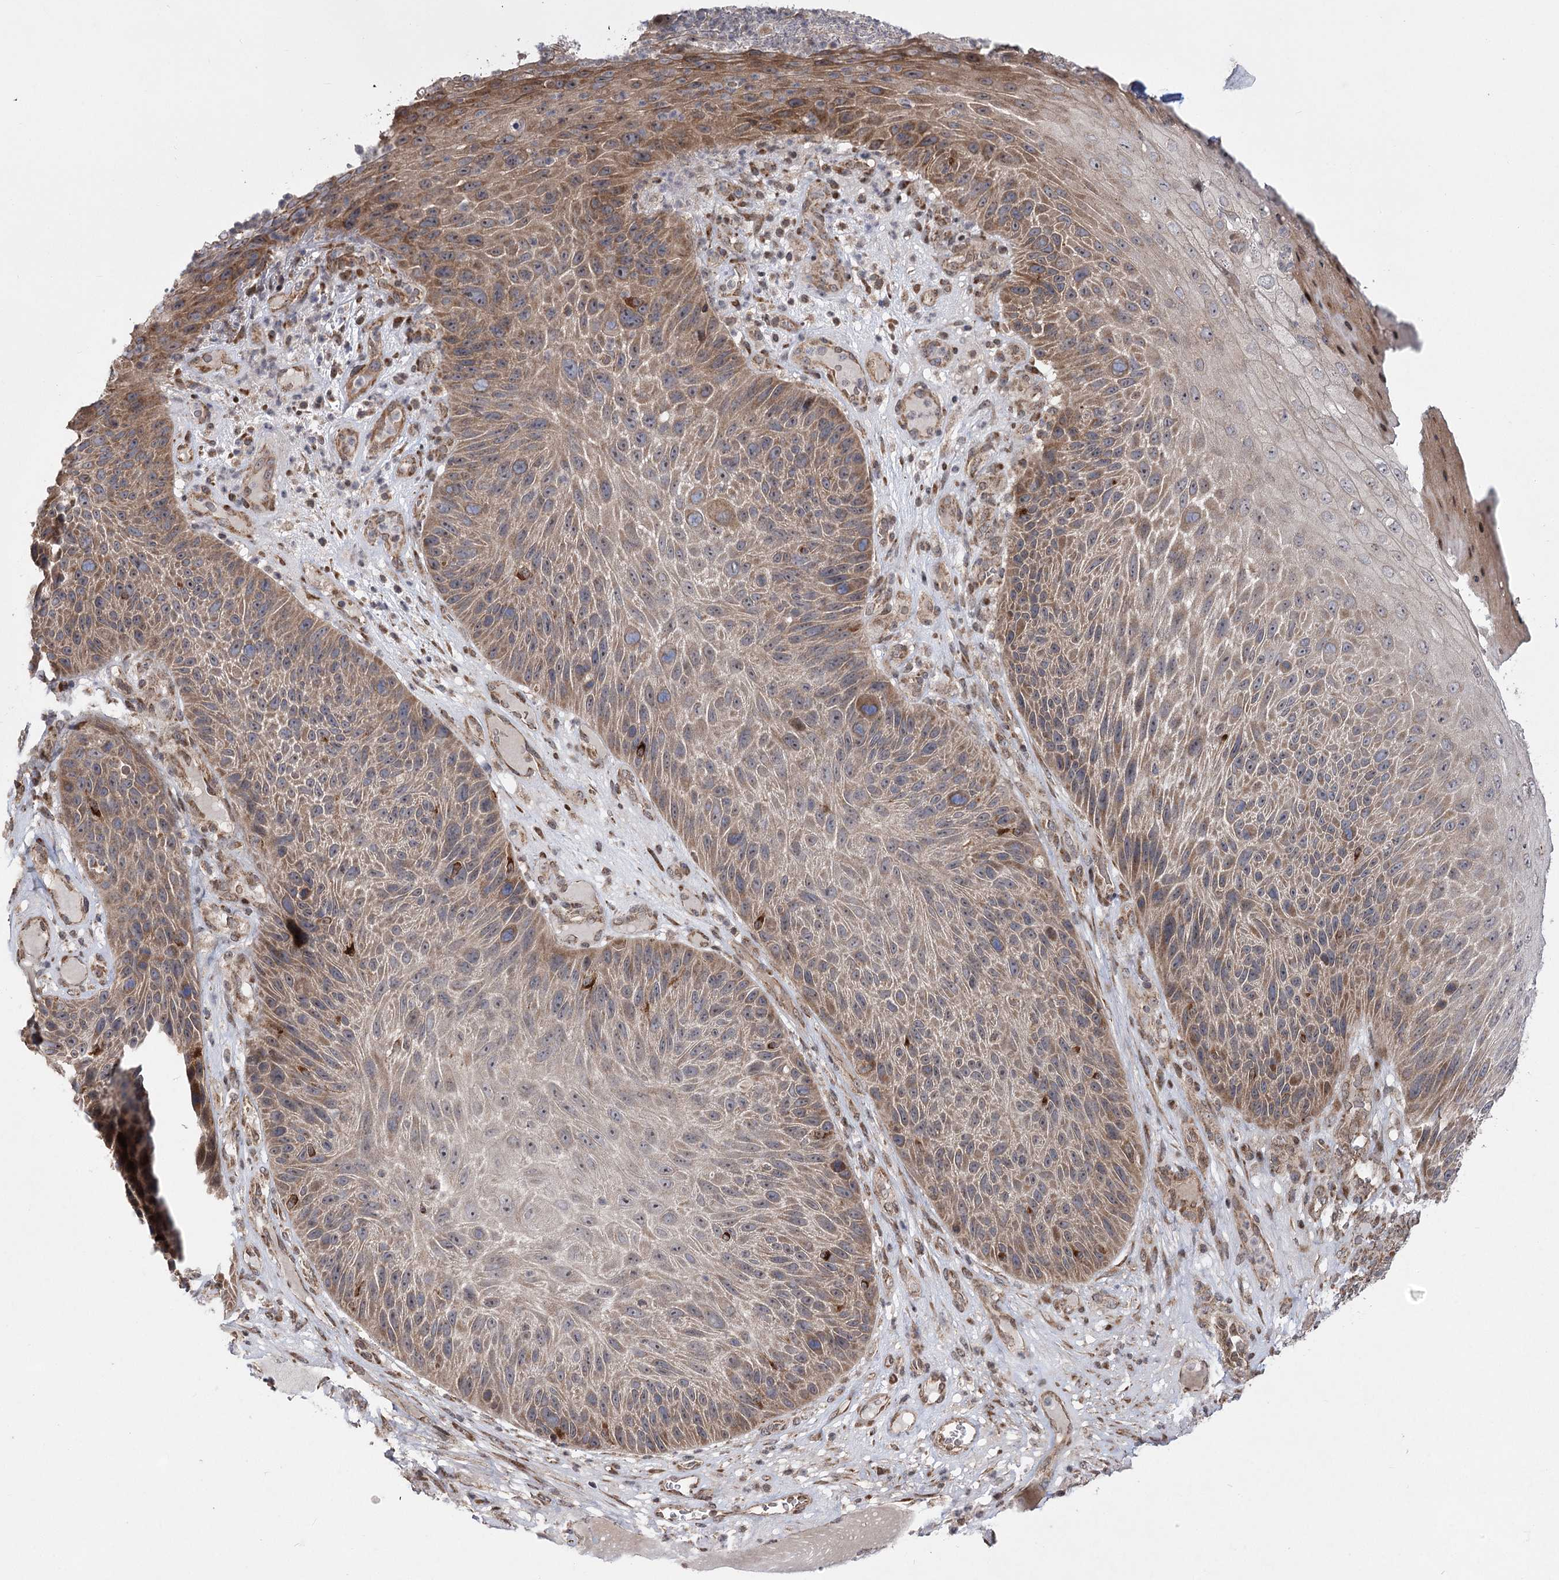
{"staining": {"intensity": "moderate", "quantity": ">75%", "location": "cytoplasmic/membranous"}, "tissue": "skin cancer", "cell_type": "Tumor cells", "image_type": "cancer", "snomed": [{"axis": "morphology", "description": "Squamous cell carcinoma, NOS"}, {"axis": "topography", "description": "Skin"}], "caption": "This micrograph shows skin cancer (squamous cell carcinoma) stained with IHC to label a protein in brown. The cytoplasmic/membranous of tumor cells show moderate positivity for the protein. Nuclei are counter-stained blue.", "gene": "TENM2", "patient": {"sex": "female", "age": 88}}